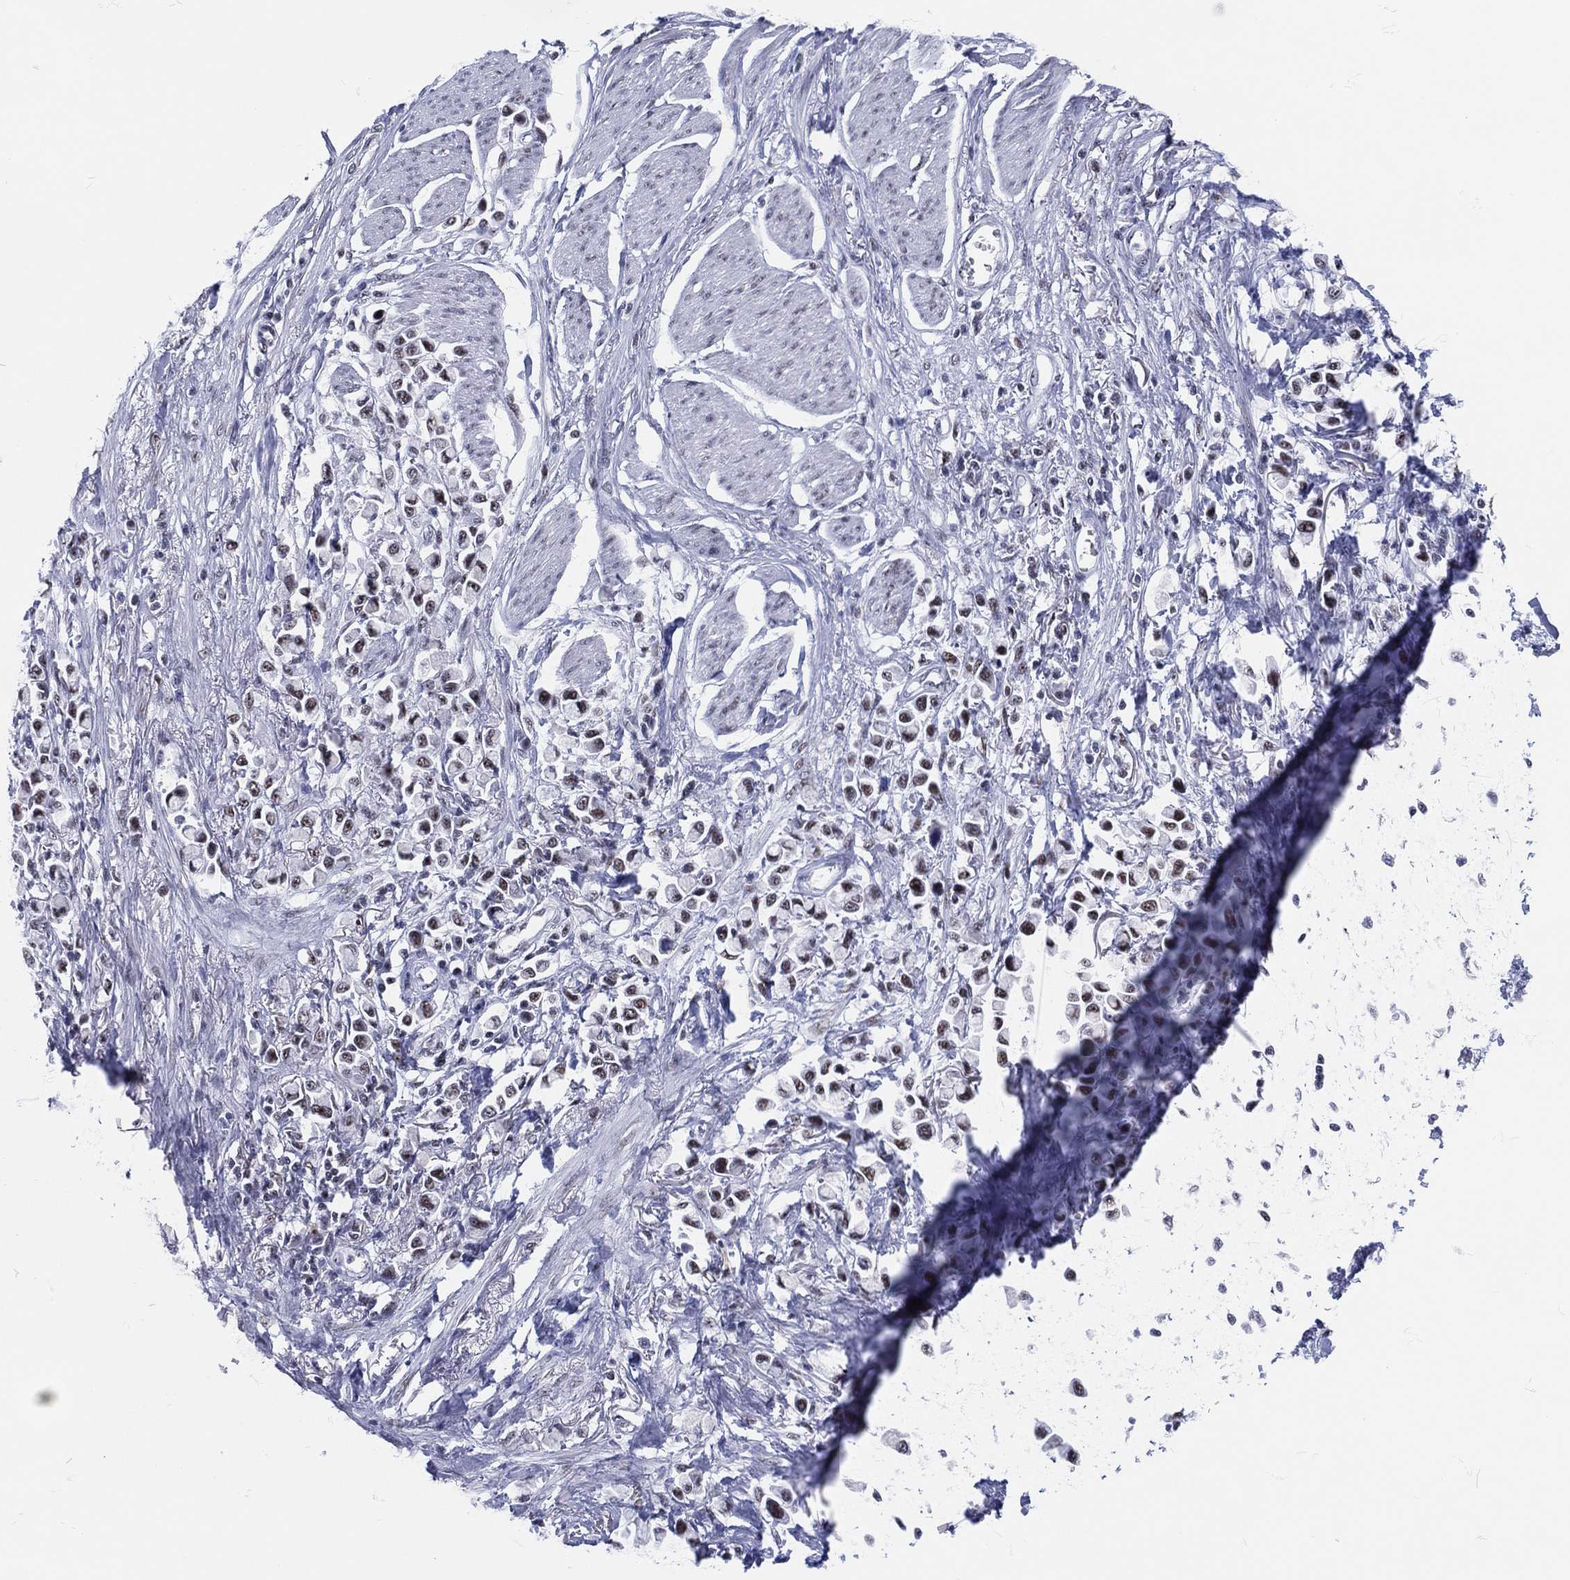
{"staining": {"intensity": "moderate", "quantity": "<25%", "location": "nuclear"}, "tissue": "stomach cancer", "cell_type": "Tumor cells", "image_type": "cancer", "snomed": [{"axis": "morphology", "description": "Adenocarcinoma, NOS"}, {"axis": "topography", "description": "Stomach"}], "caption": "Protein expression analysis of human stomach cancer reveals moderate nuclear staining in approximately <25% of tumor cells.", "gene": "MAPK8IP1", "patient": {"sex": "female", "age": 81}}